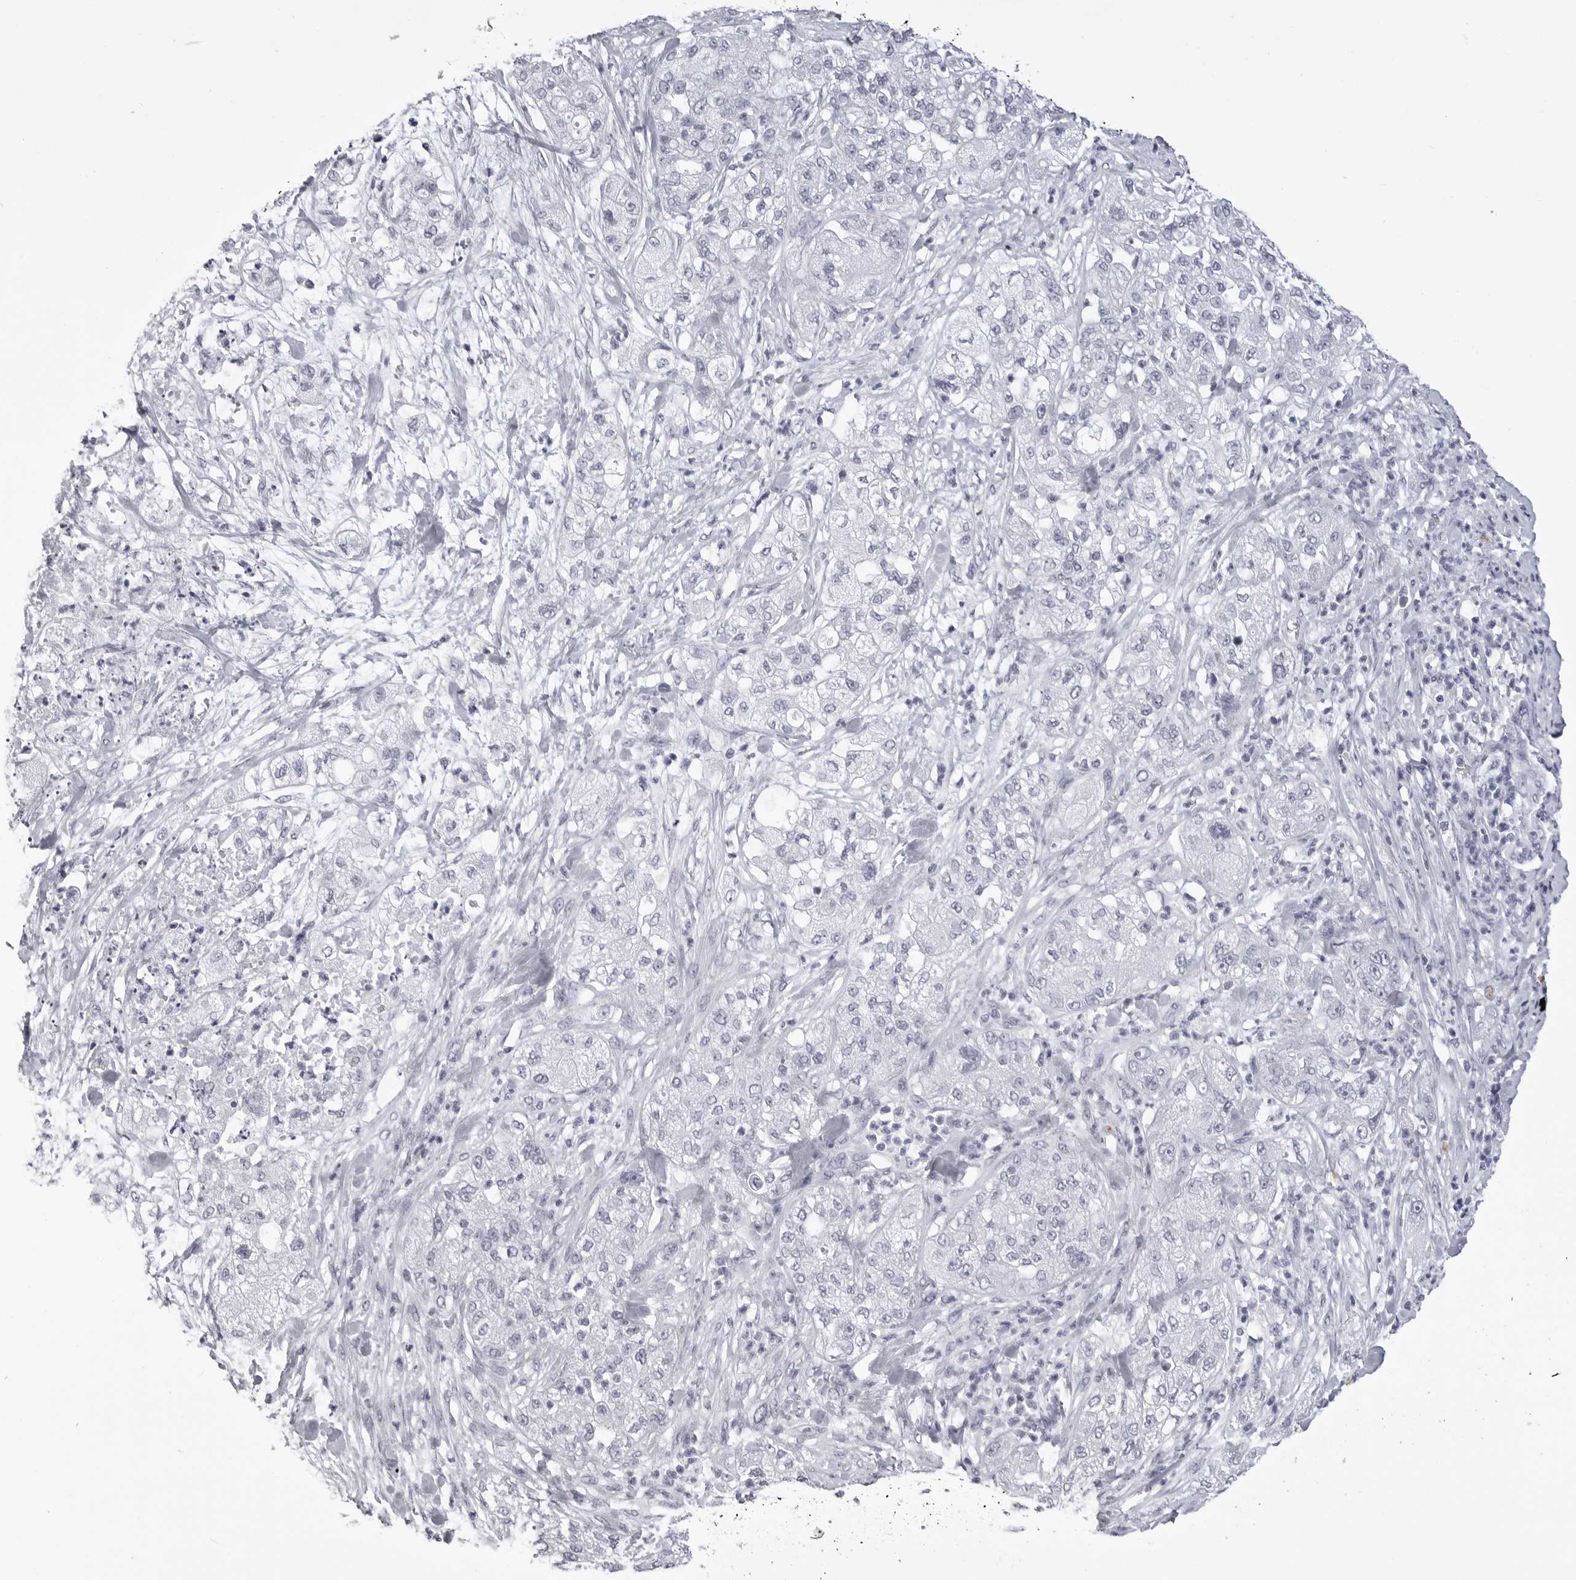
{"staining": {"intensity": "negative", "quantity": "none", "location": "none"}, "tissue": "pancreatic cancer", "cell_type": "Tumor cells", "image_type": "cancer", "snomed": [{"axis": "morphology", "description": "Adenocarcinoma, NOS"}, {"axis": "topography", "description": "Pancreas"}], "caption": "Immunohistochemistry photomicrograph of adenocarcinoma (pancreatic) stained for a protein (brown), which exhibits no staining in tumor cells.", "gene": "LGALS4", "patient": {"sex": "female", "age": 78}}